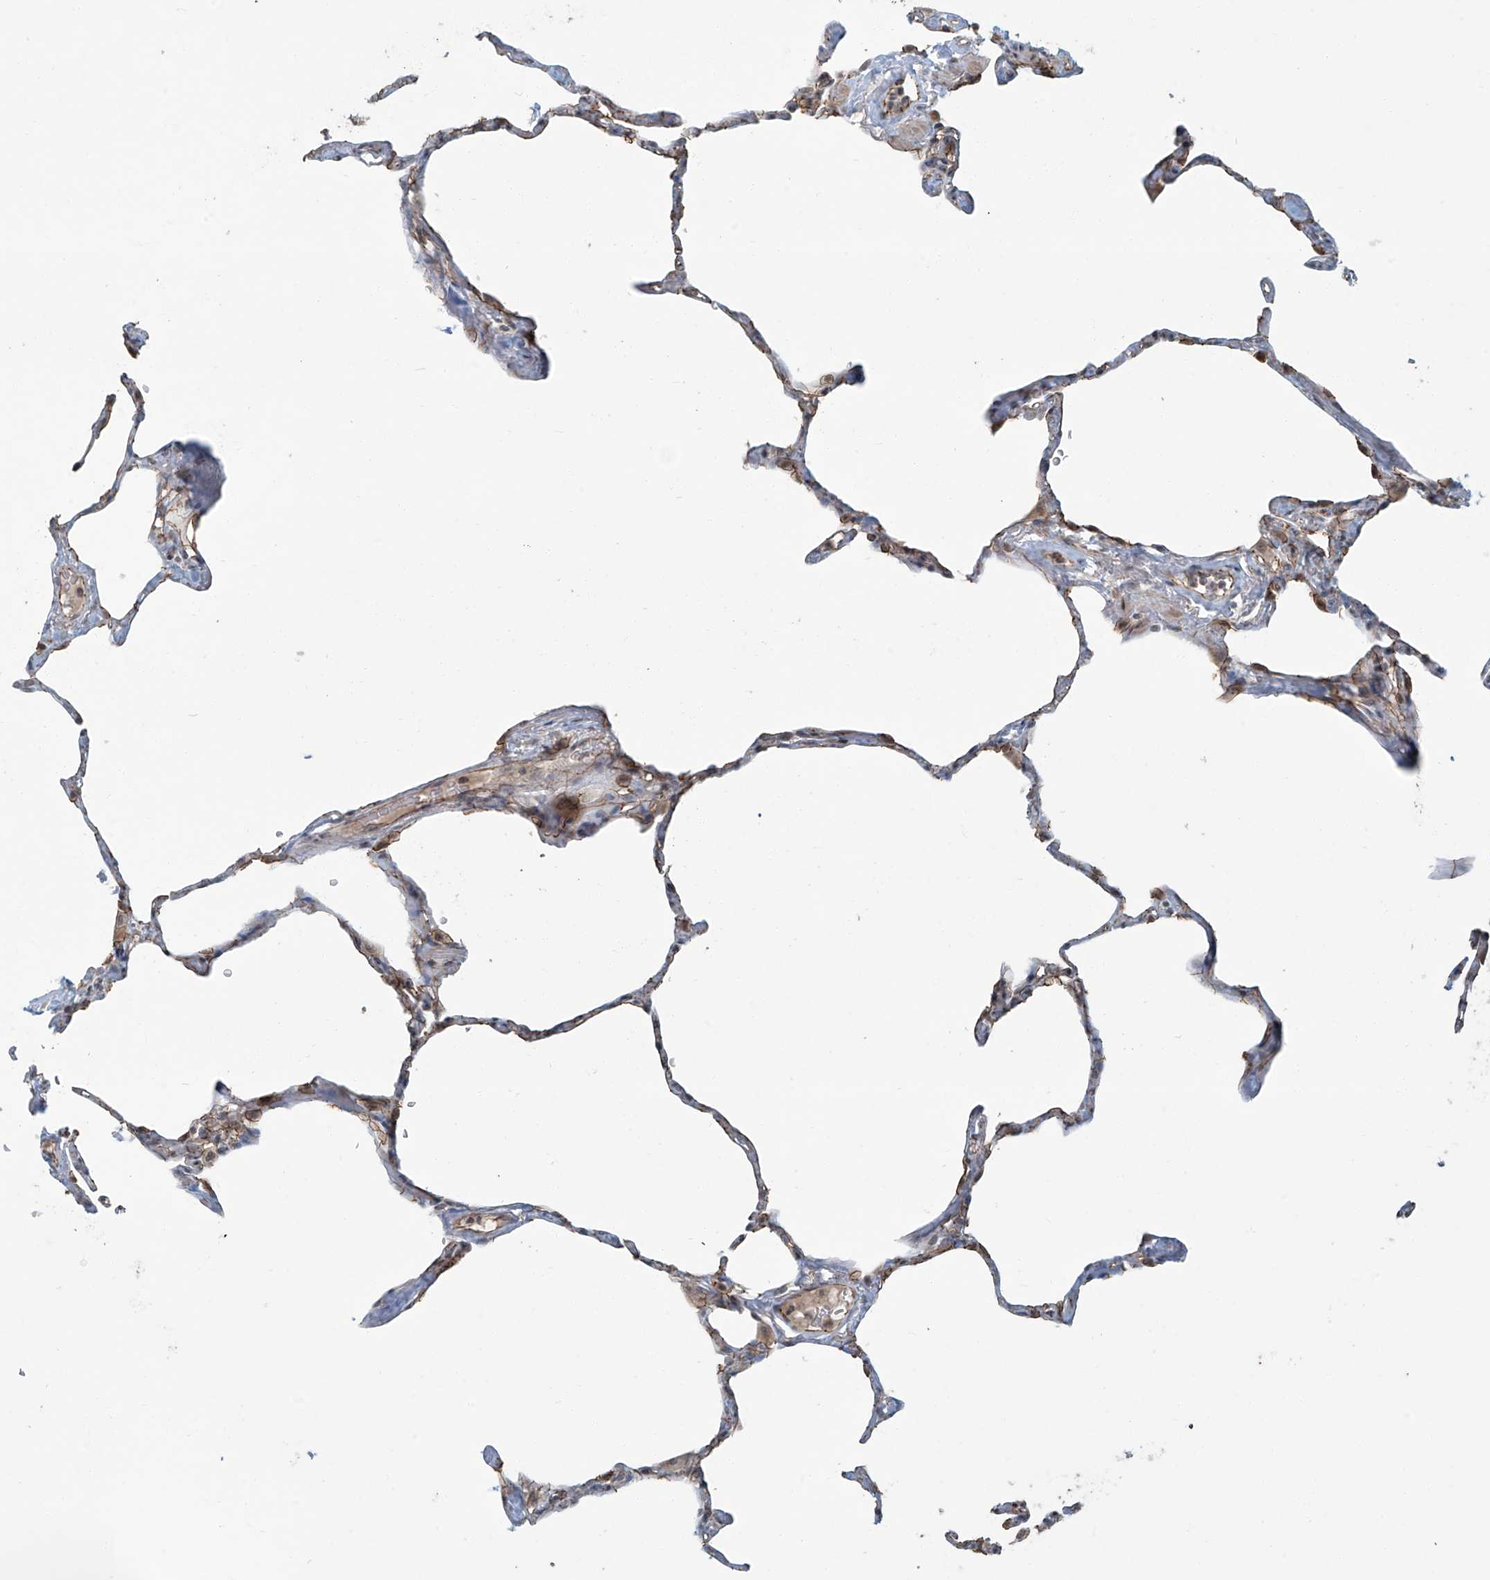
{"staining": {"intensity": "moderate", "quantity": "<25%", "location": "cytoplasmic/membranous"}, "tissue": "lung", "cell_type": "Alveolar cells", "image_type": "normal", "snomed": [{"axis": "morphology", "description": "Normal tissue, NOS"}, {"axis": "topography", "description": "Lung"}], "caption": "Protein expression analysis of unremarkable human lung reveals moderate cytoplasmic/membranous expression in about <25% of alveolar cells. Using DAB (brown) and hematoxylin (blue) stains, captured at high magnification using brightfield microscopy.", "gene": "ZNF16", "patient": {"sex": "male", "age": 65}}